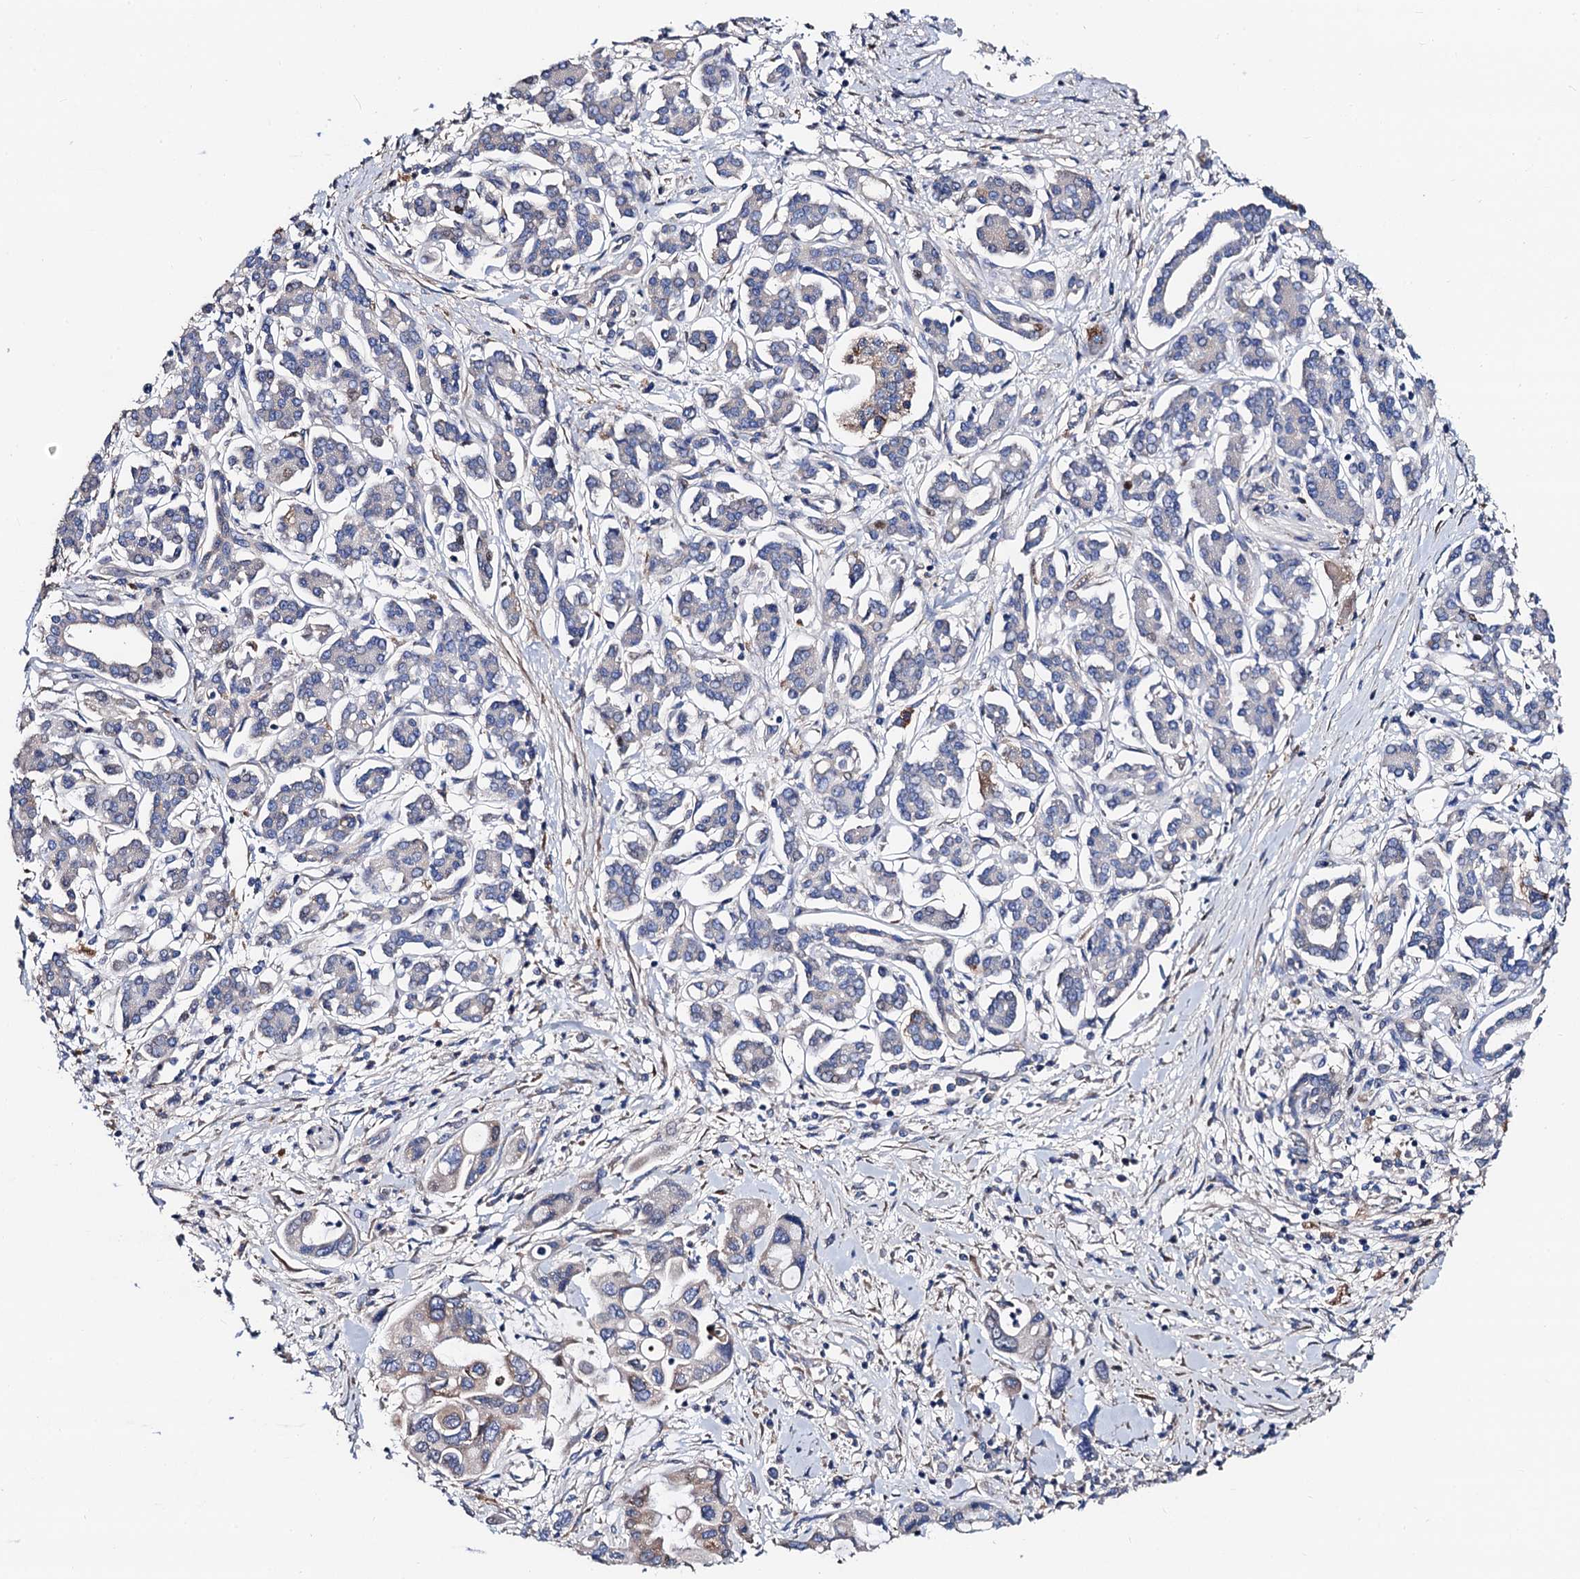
{"staining": {"intensity": "negative", "quantity": "none", "location": "none"}, "tissue": "pancreatic cancer", "cell_type": "Tumor cells", "image_type": "cancer", "snomed": [{"axis": "morphology", "description": "Adenocarcinoma, NOS"}, {"axis": "topography", "description": "Pancreas"}], "caption": "Human pancreatic cancer stained for a protein using immunohistochemistry shows no staining in tumor cells.", "gene": "FREM3", "patient": {"sex": "female", "age": 50}}